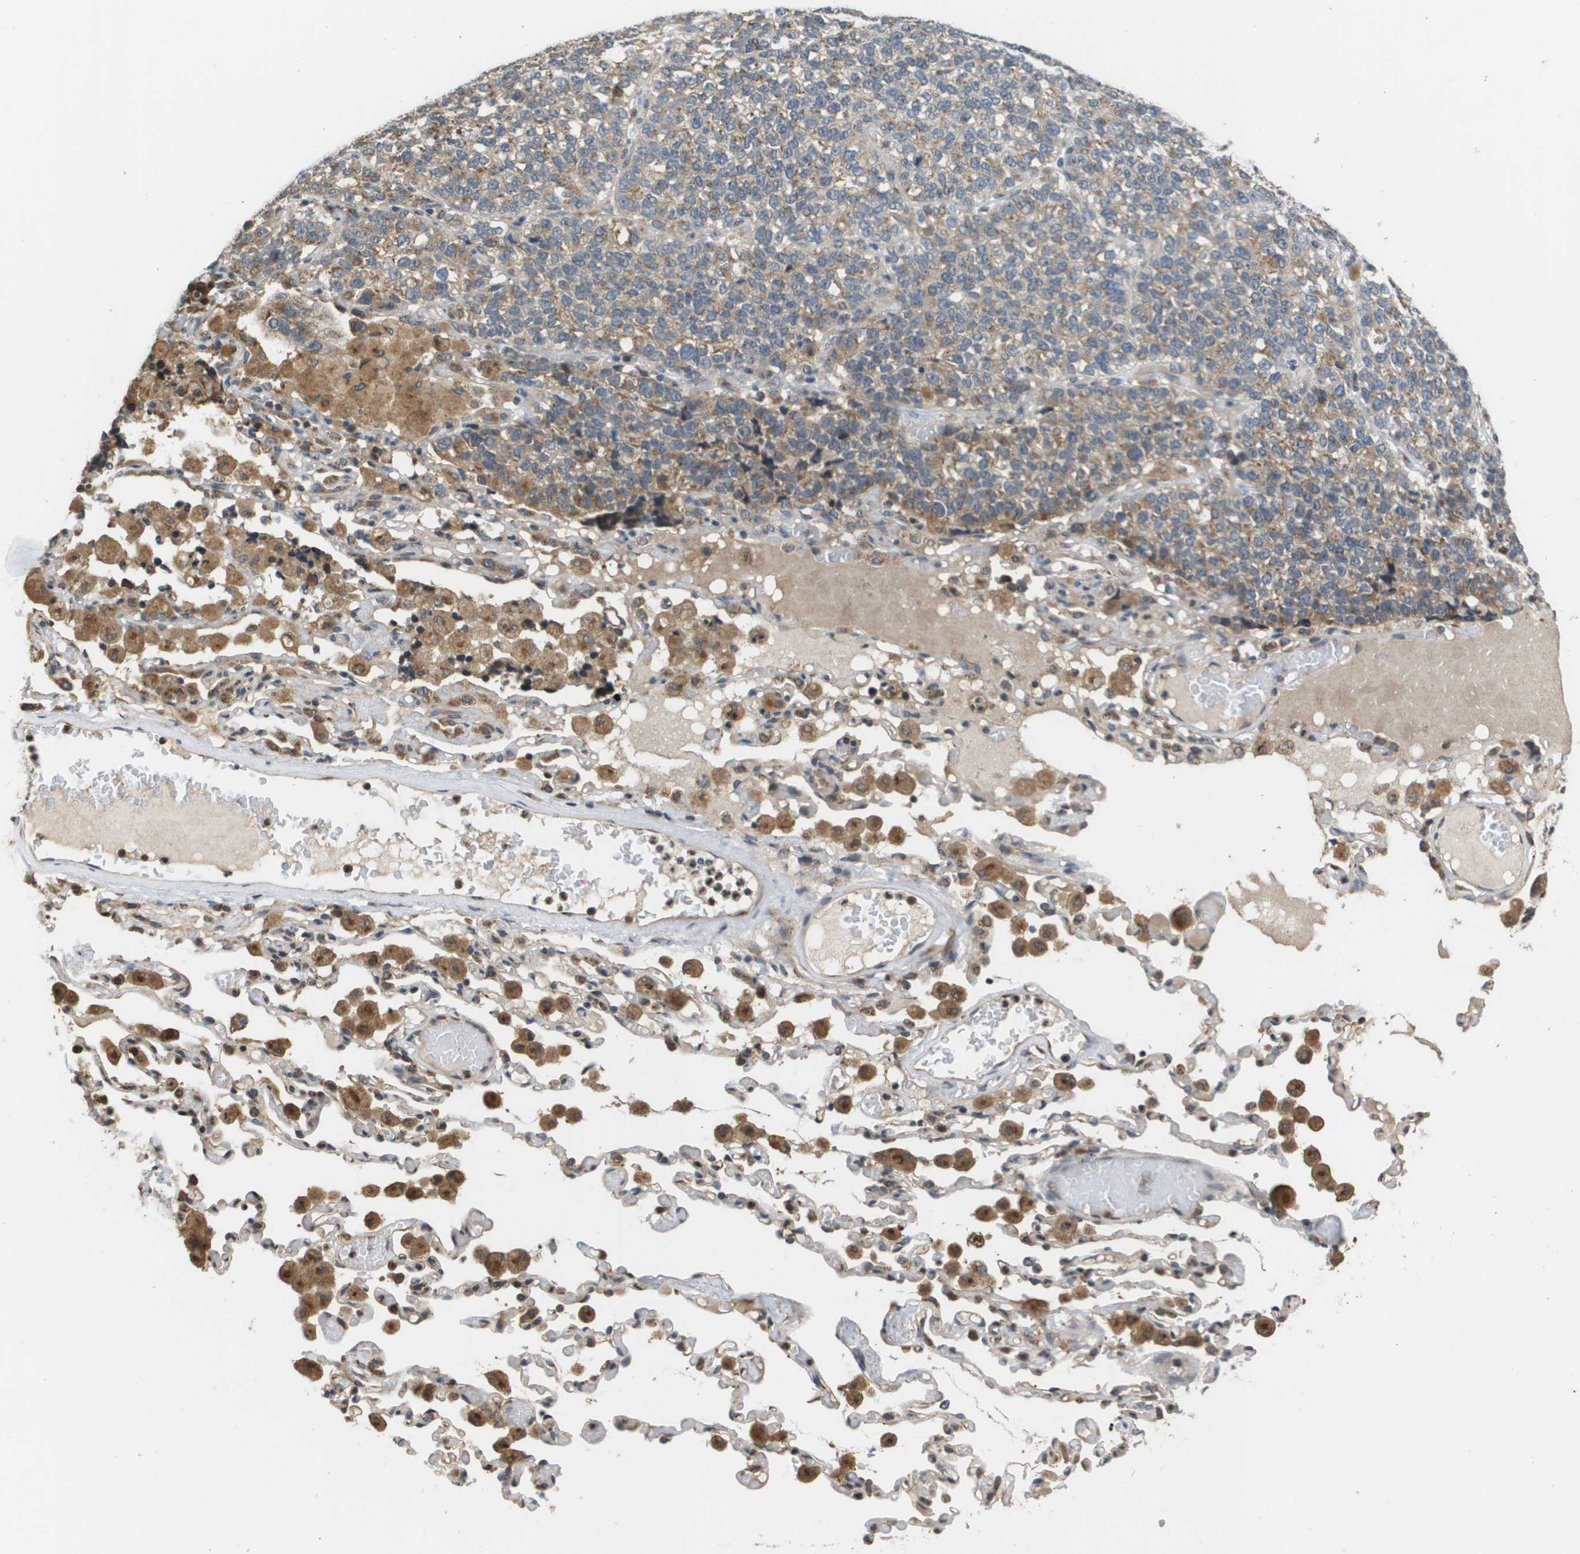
{"staining": {"intensity": "moderate", "quantity": "25%-75%", "location": "cytoplasmic/membranous"}, "tissue": "lung cancer", "cell_type": "Tumor cells", "image_type": "cancer", "snomed": [{"axis": "morphology", "description": "Adenocarcinoma, NOS"}, {"axis": "topography", "description": "Lung"}], "caption": "DAB (3,3'-diaminobenzidine) immunohistochemical staining of adenocarcinoma (lung) displays moderate cytoplasmic/membranous protein positivity in approximately 25%-75% of tumor cells.", "gene": "PCK1", "patient": {"sex": "male", "age": 49}}